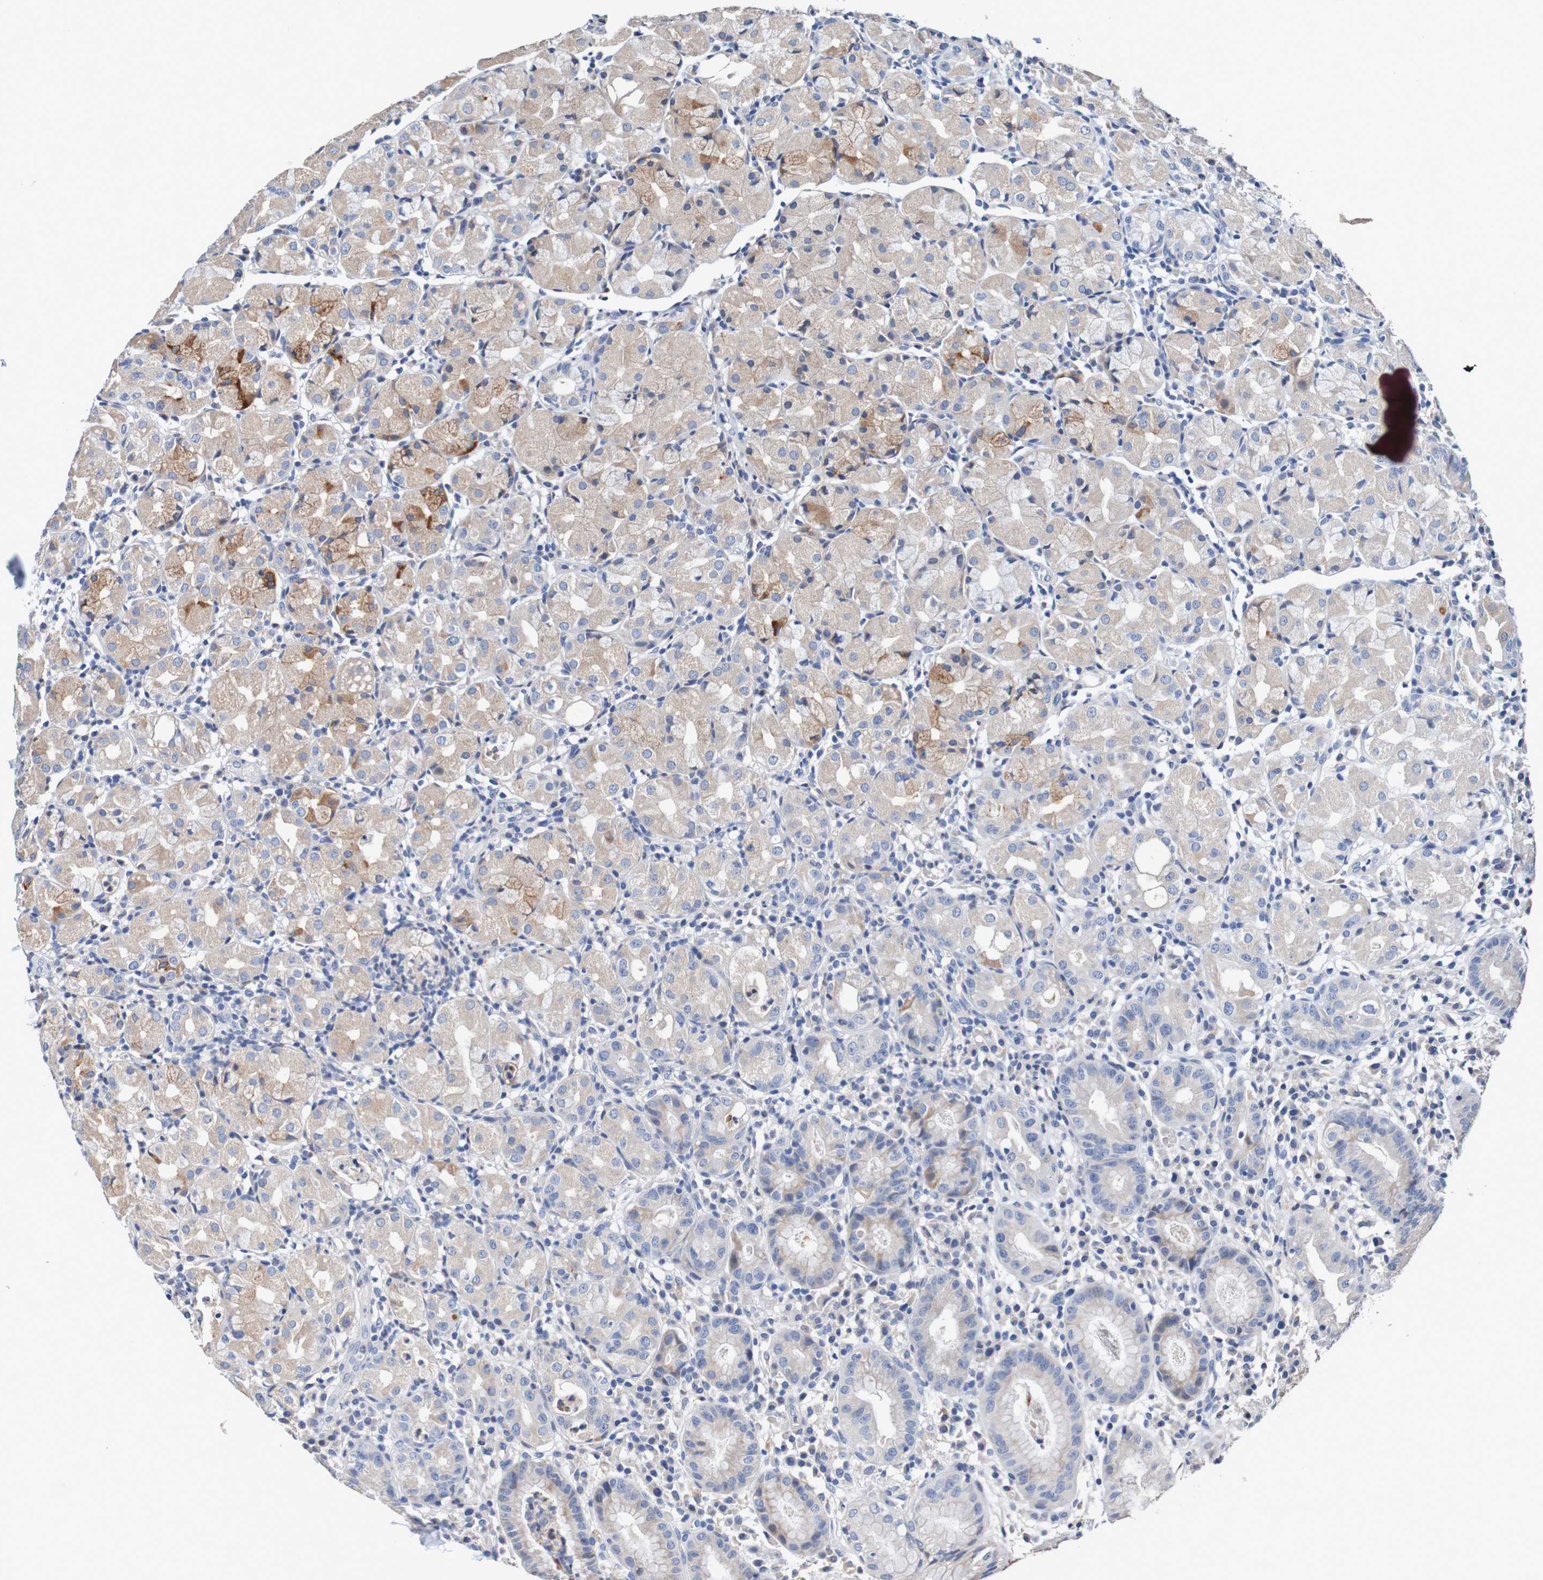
{"staining": {"intensity": "moderate", "quantity": "25%-75%", "location": "cytoplasmic/membranous"}, "tissue": "stomach", "cell_type": "Glandular cells", "image_type": "normal", "snomed": [{"axis": "morphology", "description": "Normal tissue, NOS"}, {"axis": "topography", "description": "Stomach"}, {"axis": "topography", "description": "Stomach, lower"}], "caption": "Protein analysis of unremarkable stomach exhibits moderate cytoplasmic/membranous staining in about 25%-75% of glandular cells. Ihc stains the protein of interest in brown and the nuclei are stained blue.", "gene": "FIBP", "patient": {"sex": "female", "age": 75}}